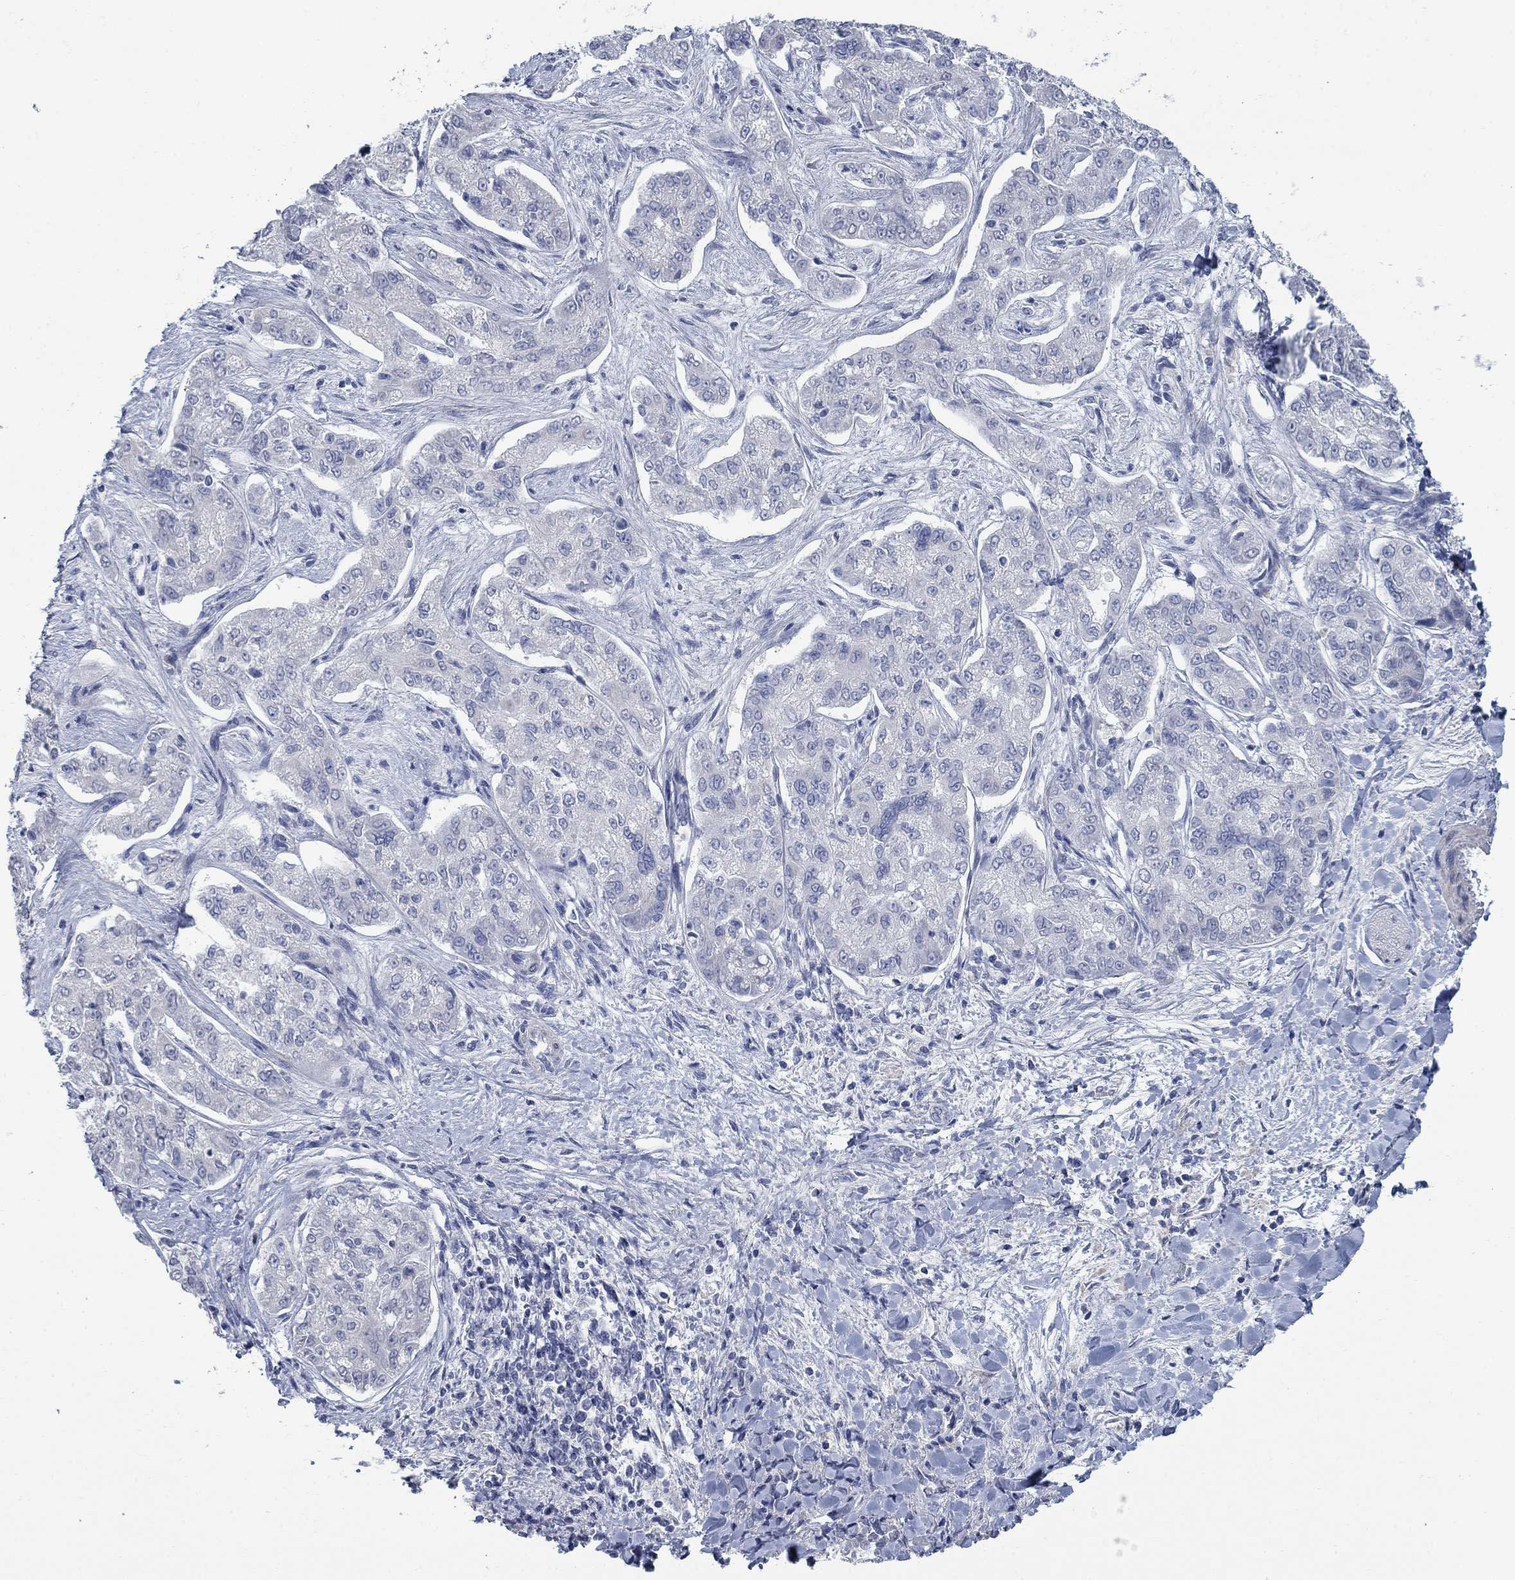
{"staining": {"intensity": "negative", "quantity": "none", "location": "none"}, "tissue": "liver cancer", "cell_type": "Tumor cells", "image_type": "cancer", "snomed": [{"axis": "morphology", "description": "Cholangiocarcinoma"}, {"axis": "topography", "description": "Liver"}], "caption": "Immunohistochemistry (IHC) image of human liver cholangiocarcinoma stained for a protein (brown), which displays no staining in tumor cells.", "gene": "DNER", "patient": {"sex": "female", "age": 47}}